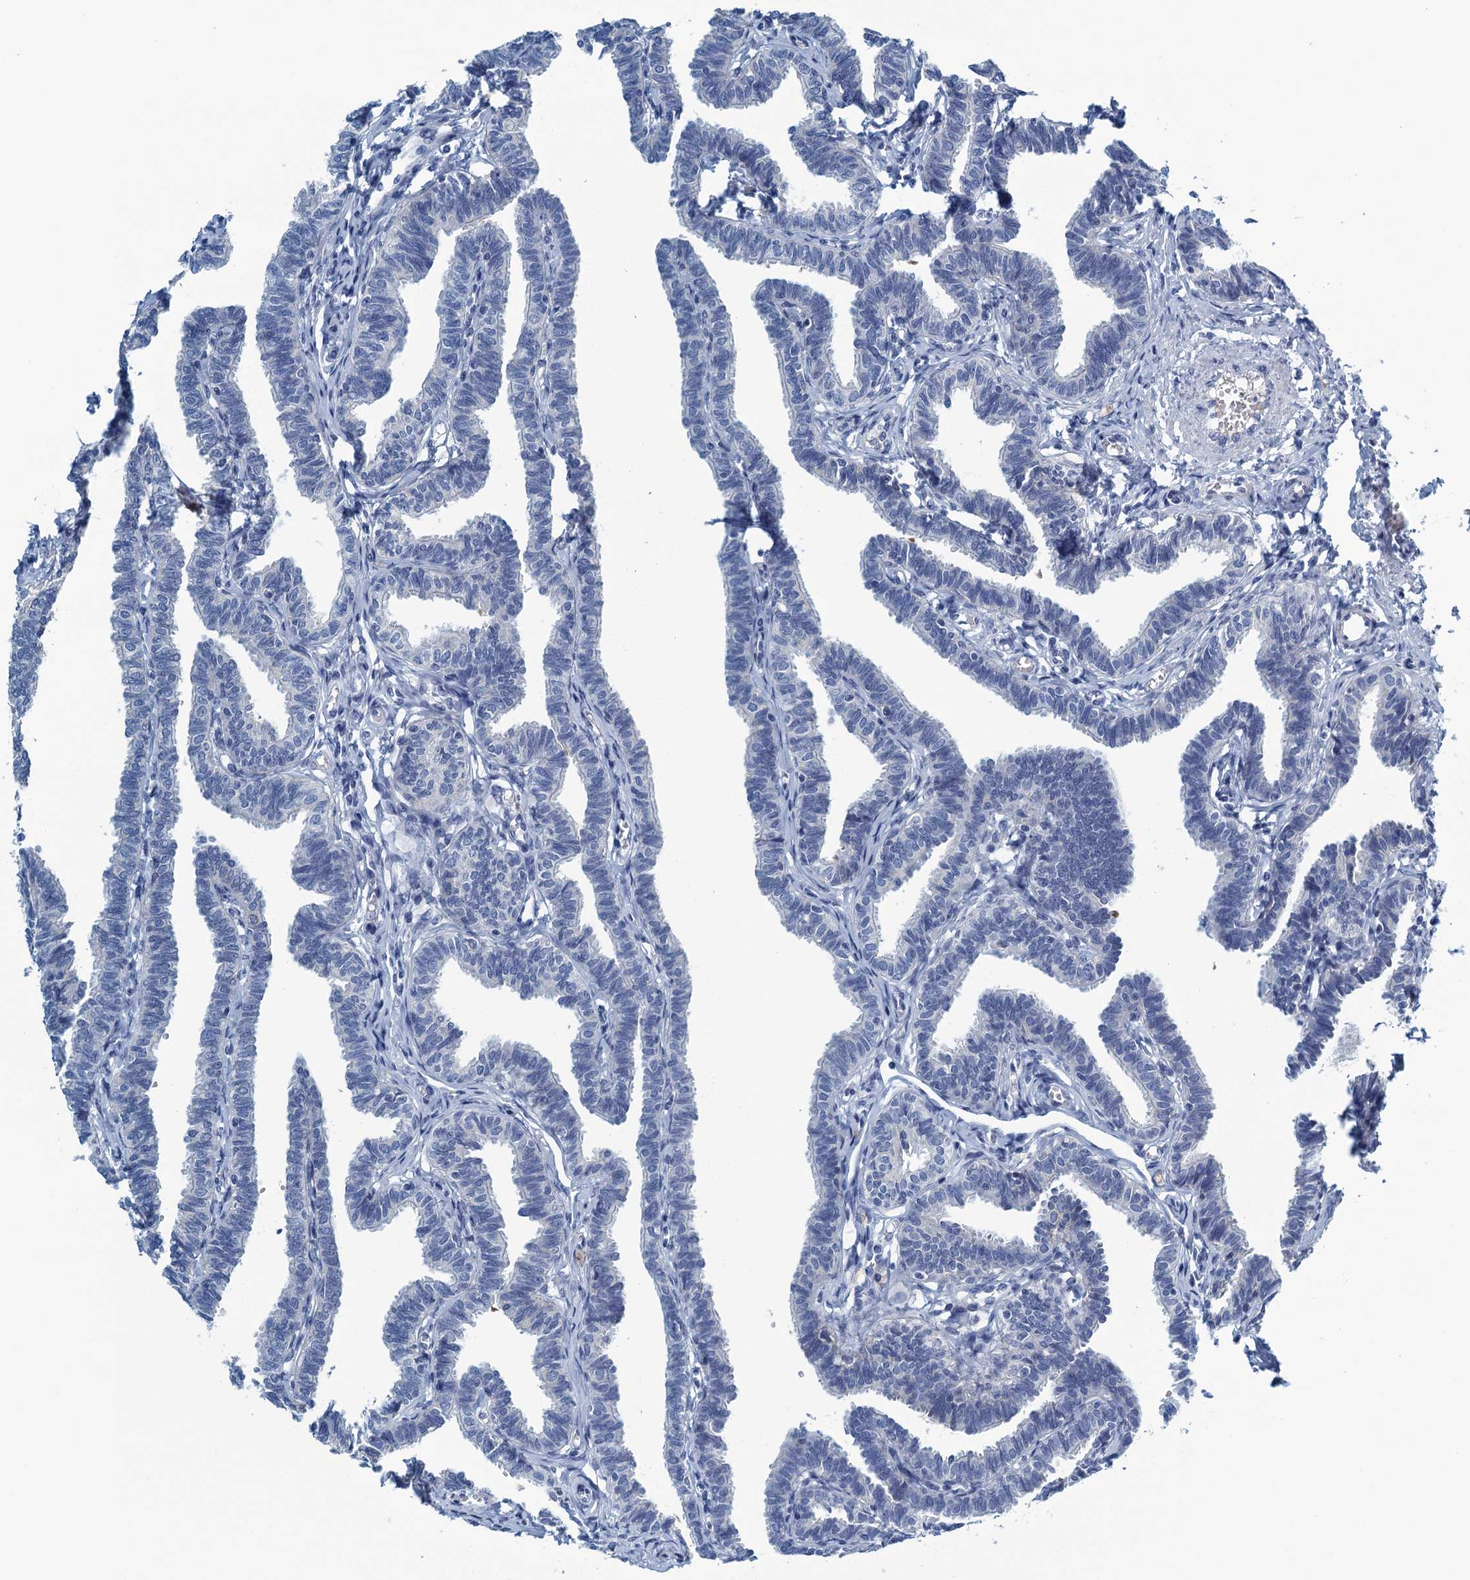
{"staining": {"intensity": "negative", "quantity": "none", "location": "none"}, "tissue": "fallopian tube", "cell_type": "Glandular cells", "image_type": "normal", "snomed": [{"axis": "morphology", "description": "Normal tissue, NOS"}, {"axis": "topography", "description": "Fallopian tube"}, {"axis": "topography", "description": "Ovary"}], "caption": "DAB (3,3'-diaminobenzidine) immunohistochemical staining of normal fallopian tube exhibits no significant positivity in glandular cells.", "gene": "C10orf88", "patient": {"sex": "female", "age": 23}}